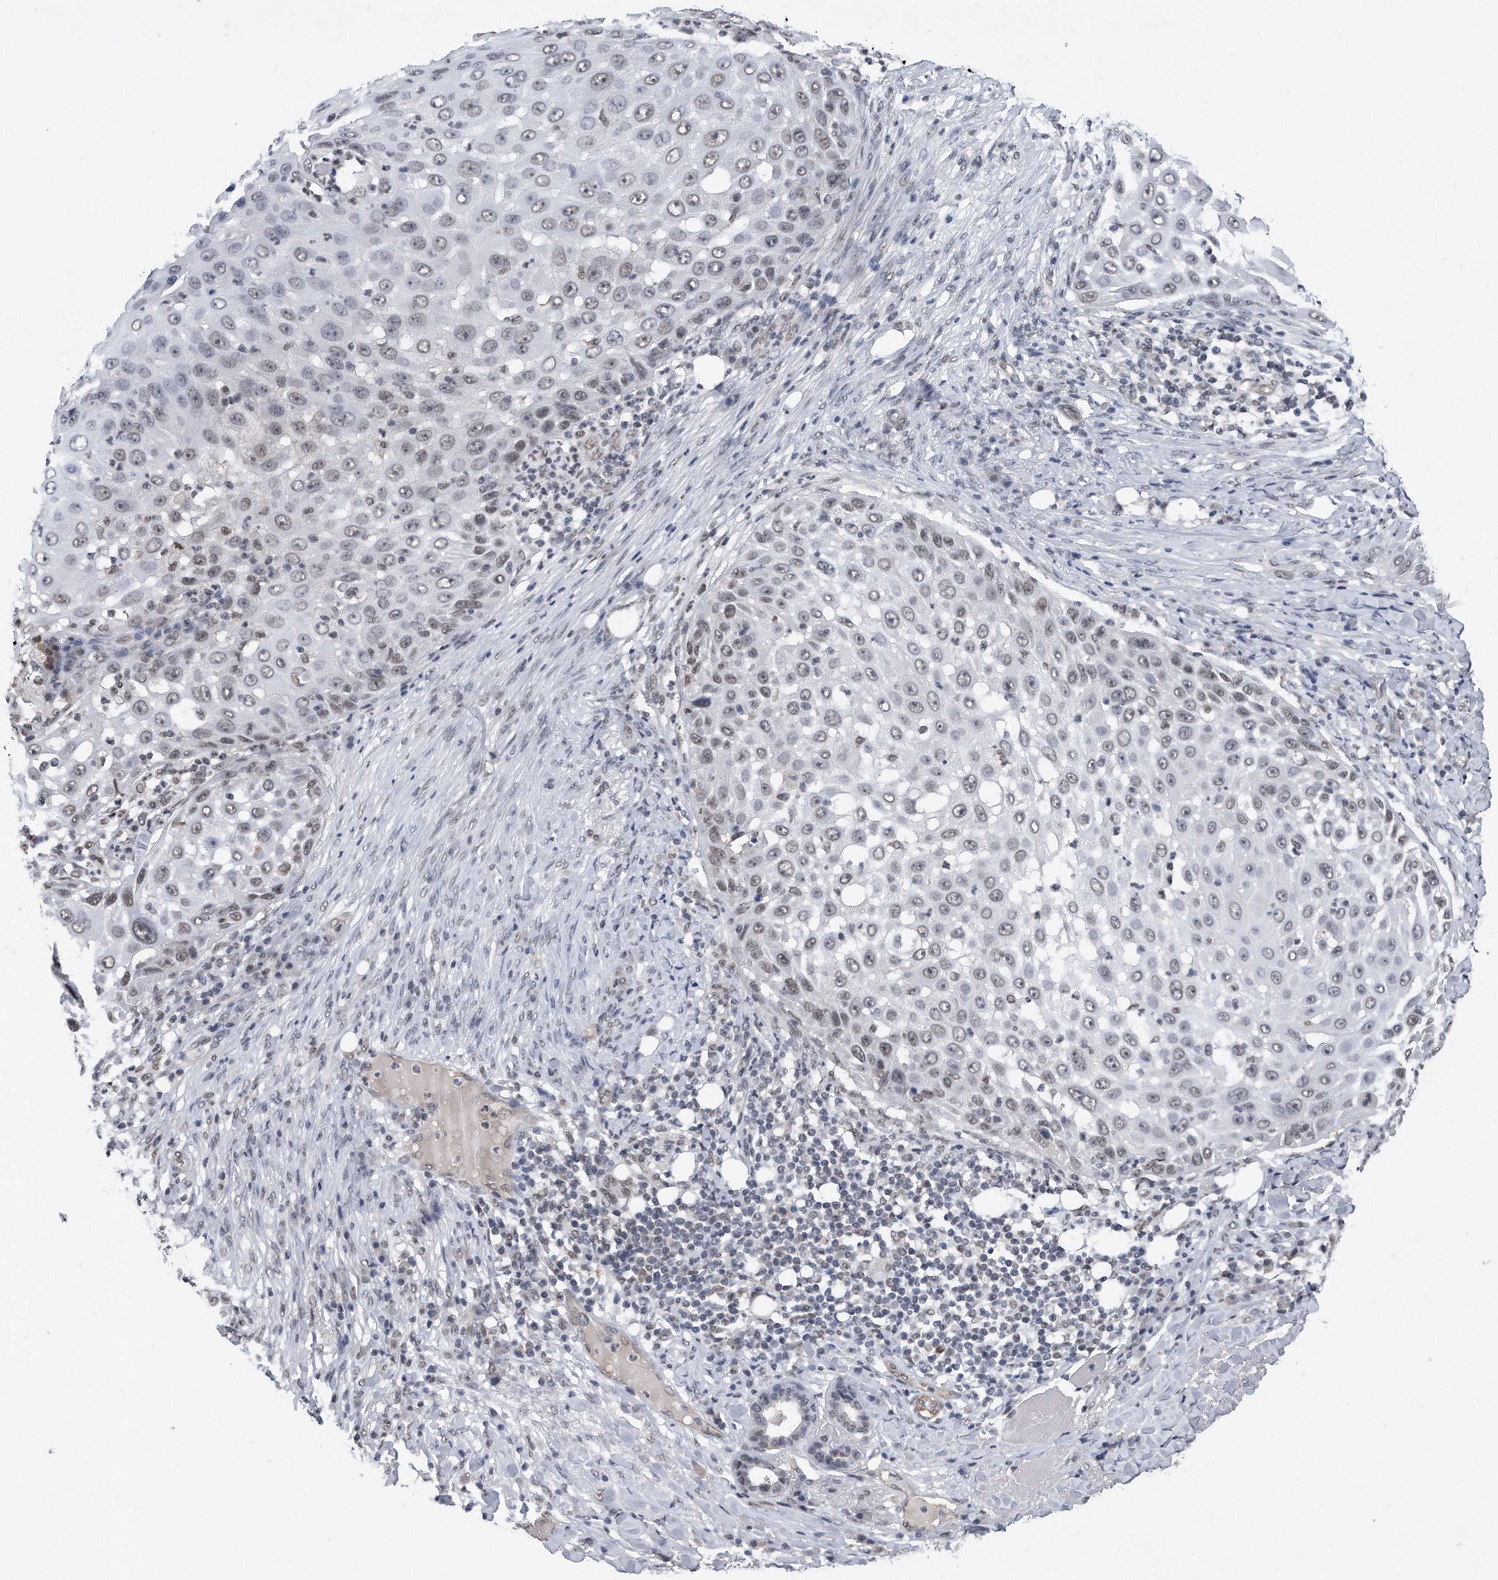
{"staining": {"intensity": "moderate", "quantity": ">75%", "location": "nuclear"}, "tissue": "skin cancer", "cell_type": "Tumor cells", "image_type": "cancer", "snomed": [{"axis": "morphology", "description": "Squamous cell carcinoma, NOS"}, {"axis": "topography", "description": "Skin"}], "caption": "Protein staining by immunohistochemistry (IHC) exhibits moderate nuclear positivity in approximately >75% of tumor cells in skin cancer (squamous cell carcinoma). The protein of interest is shown in brown color, while the nuclei are stained blue.", "gene": "TP53INP1", "patient": {"sex": "female", "age": 44}}